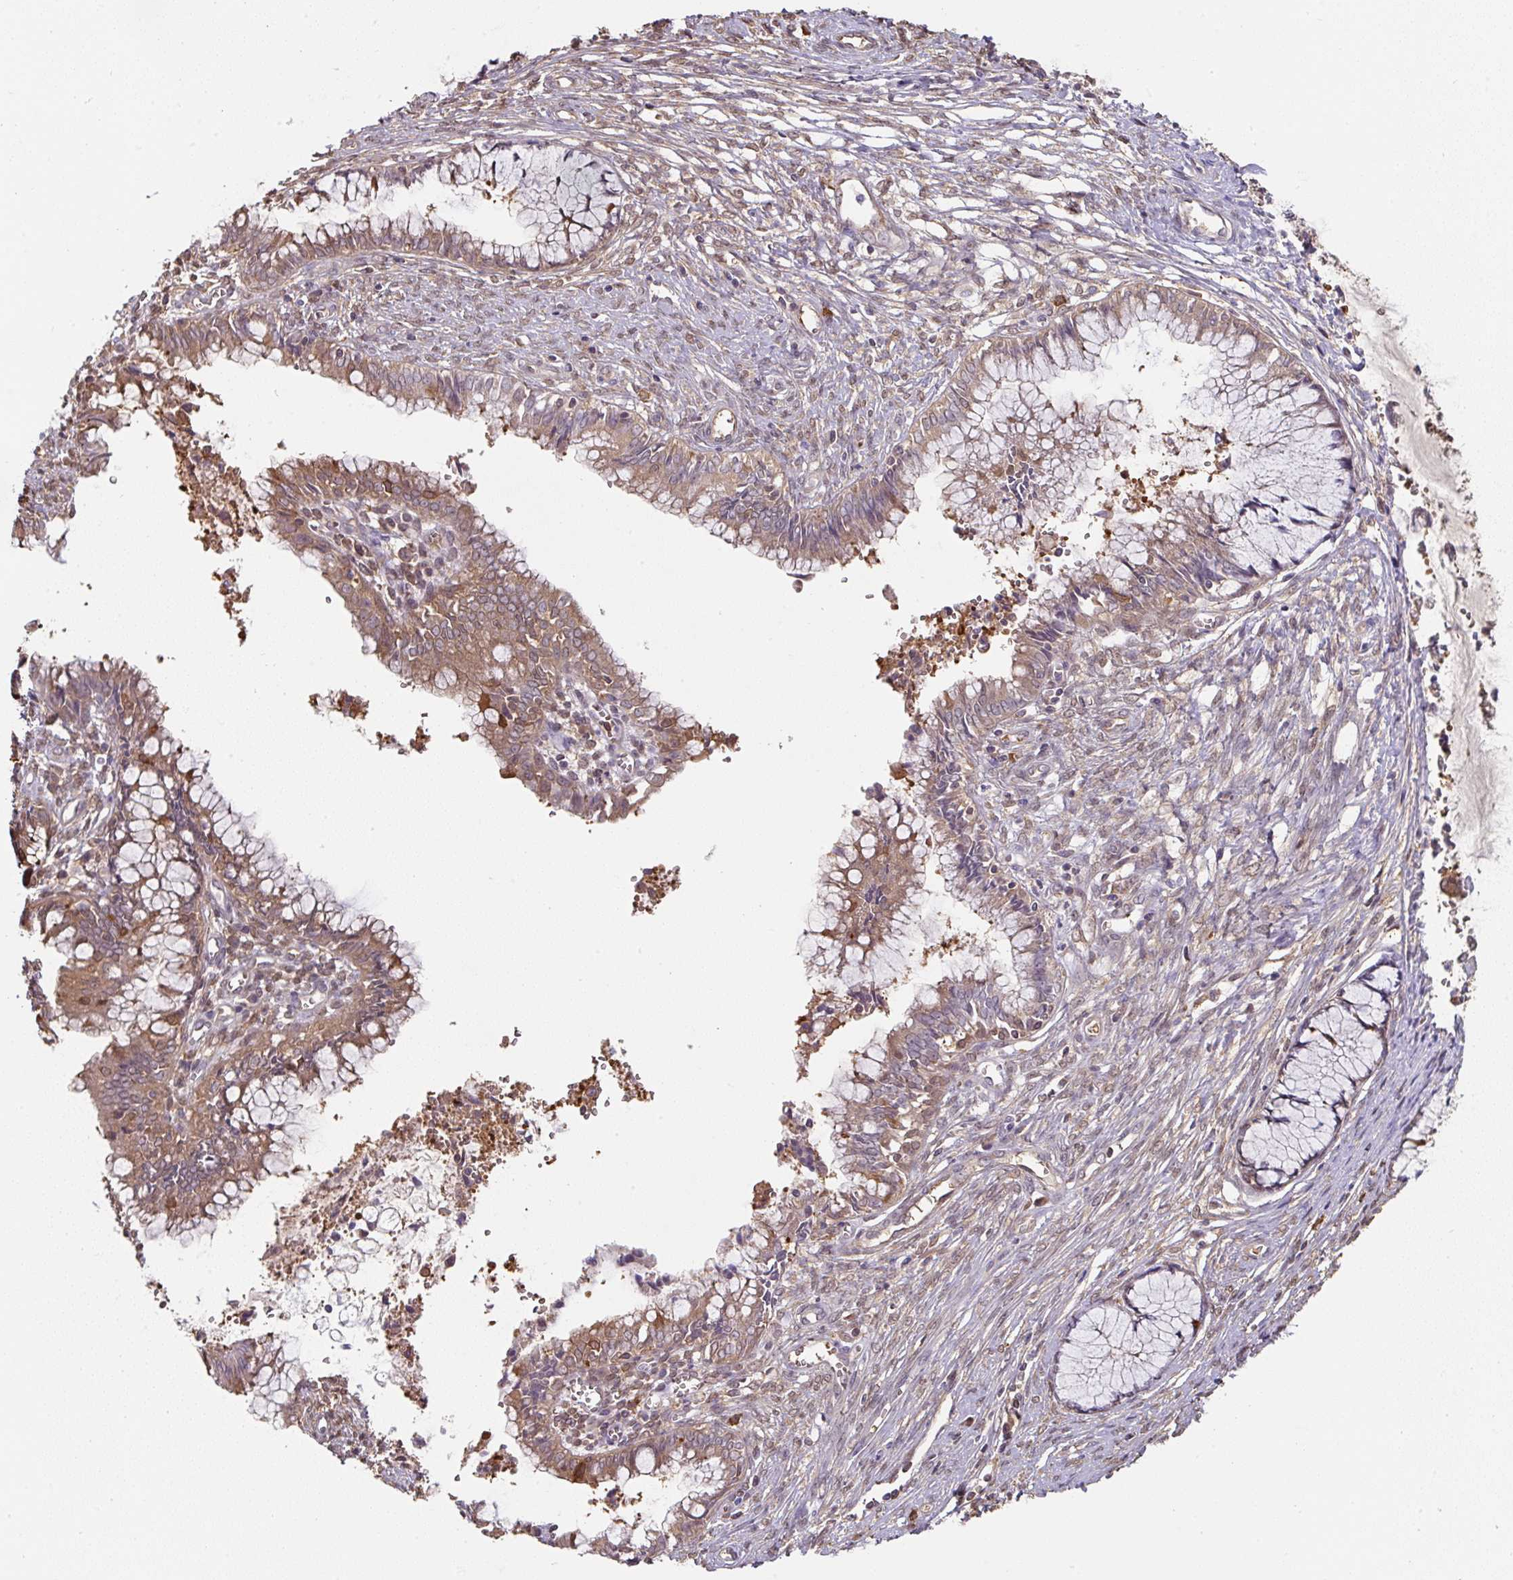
{"staining": {"intensity": "moderate", "quantity": ">75%", "location": "cytoplasmic/membranous"}, "tissue": "cervical cancer", "cell_type": "Tumor cells", "image_type": "cancer", "snomed": [{"axis": "morphology", "description": "Adenocarcinoma, NOS"}, {"axis": "topography", "description": "Cervix"}], "caption": "The image demonstrates staining of adenocarcinoma (cervical), revealing moderate cytoplasmic/membranous protein expression (brown color) within tumor cells.", "gene": "ST13", "patient": {"sex": "female", "age": 44}}